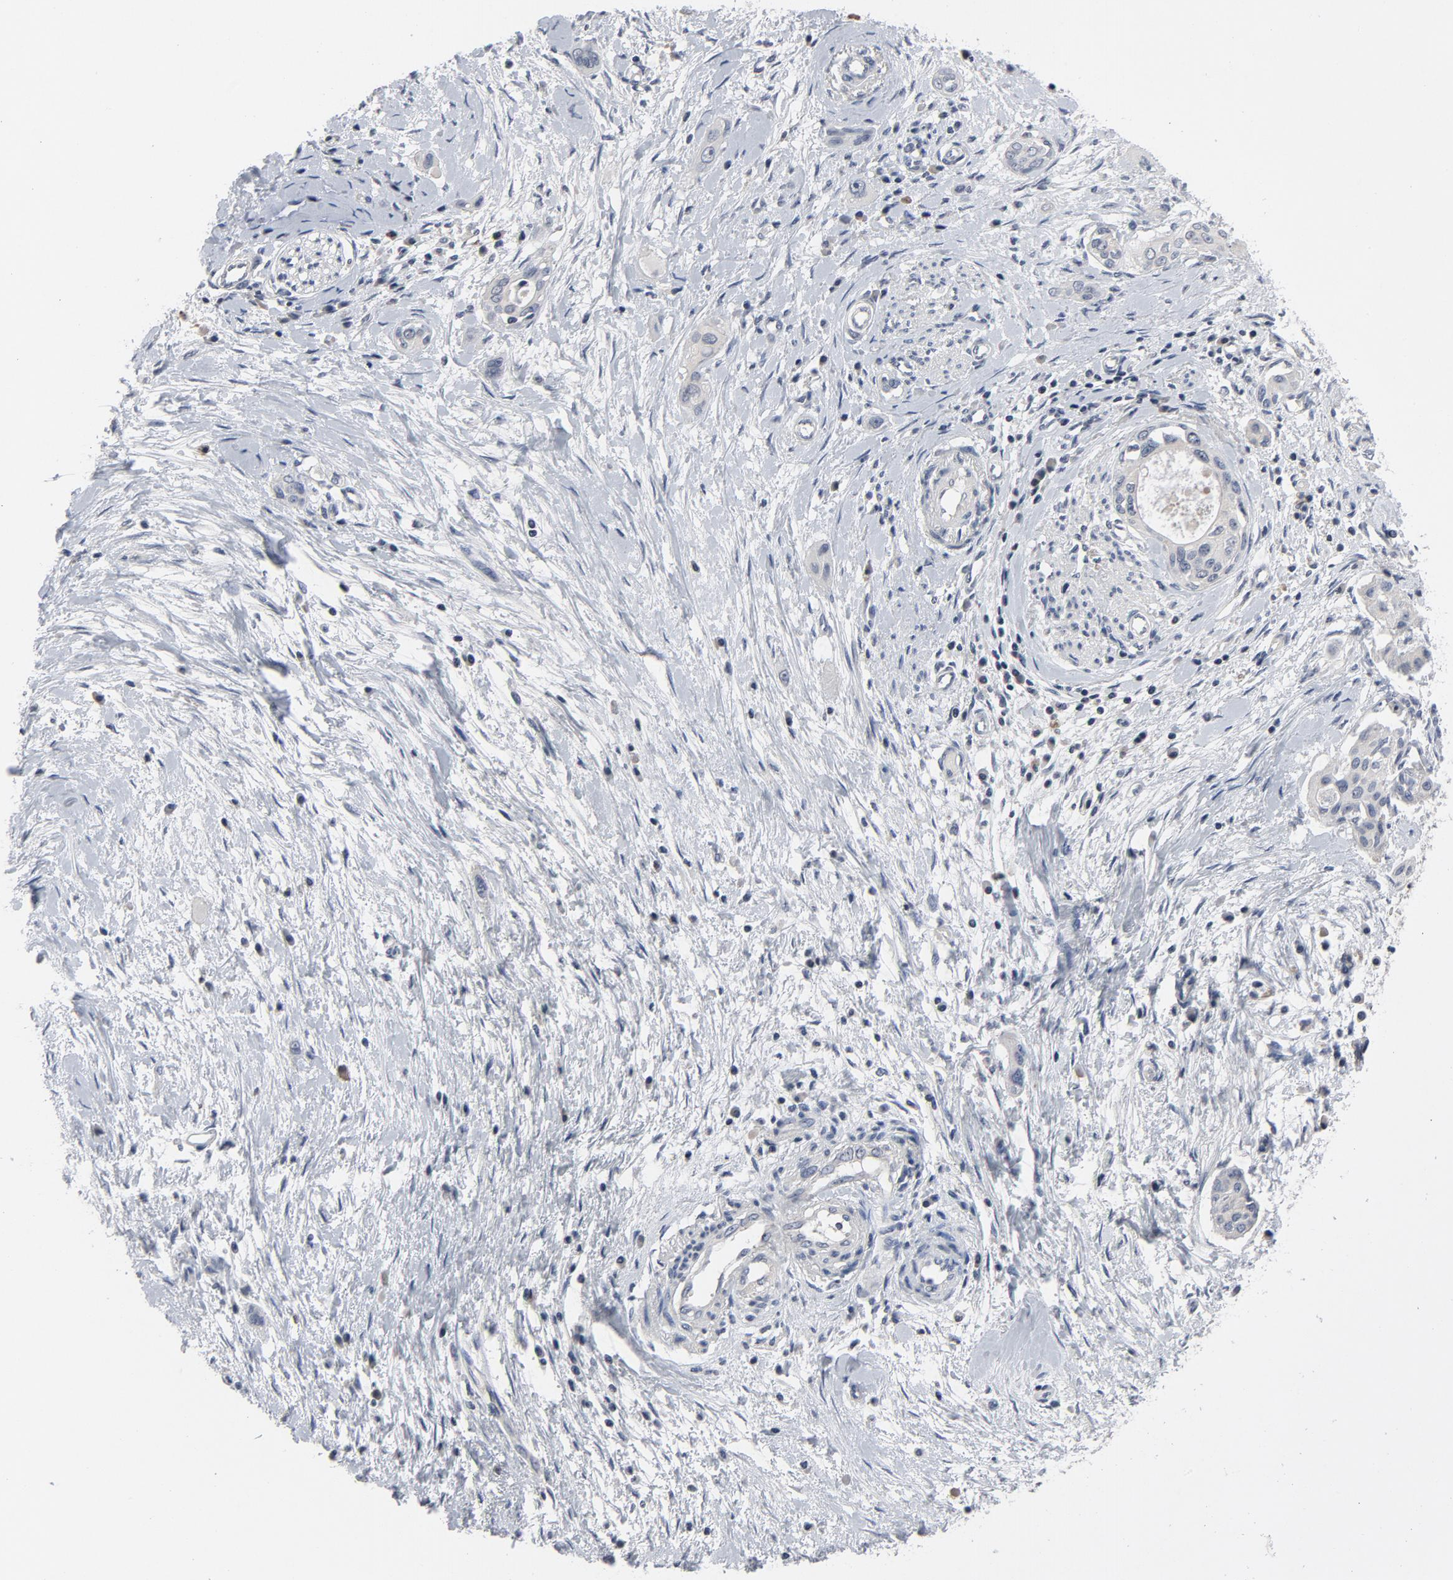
{"staining": {"intensity": "negative", "quantity": "none", "location": "none"}, "tissue": "pancreatic cancer", "cell_type": "Tumor cells", "image_type": "cancer", "snomed": [{"axis": "morphology", "description": "Adenocarcinoma, NOS"}, {"axis": "topography", "description": "Pancreas"}], "caption": "Immunohistochemistry (IHC) photomicrograph of human pancreatic cancer (adenocarcinoma) stained for a protein (brown), which reveals no positivity in tumor cells.", "gene": "TCL1A", "patient": {"sex": "female", "age": 60}}